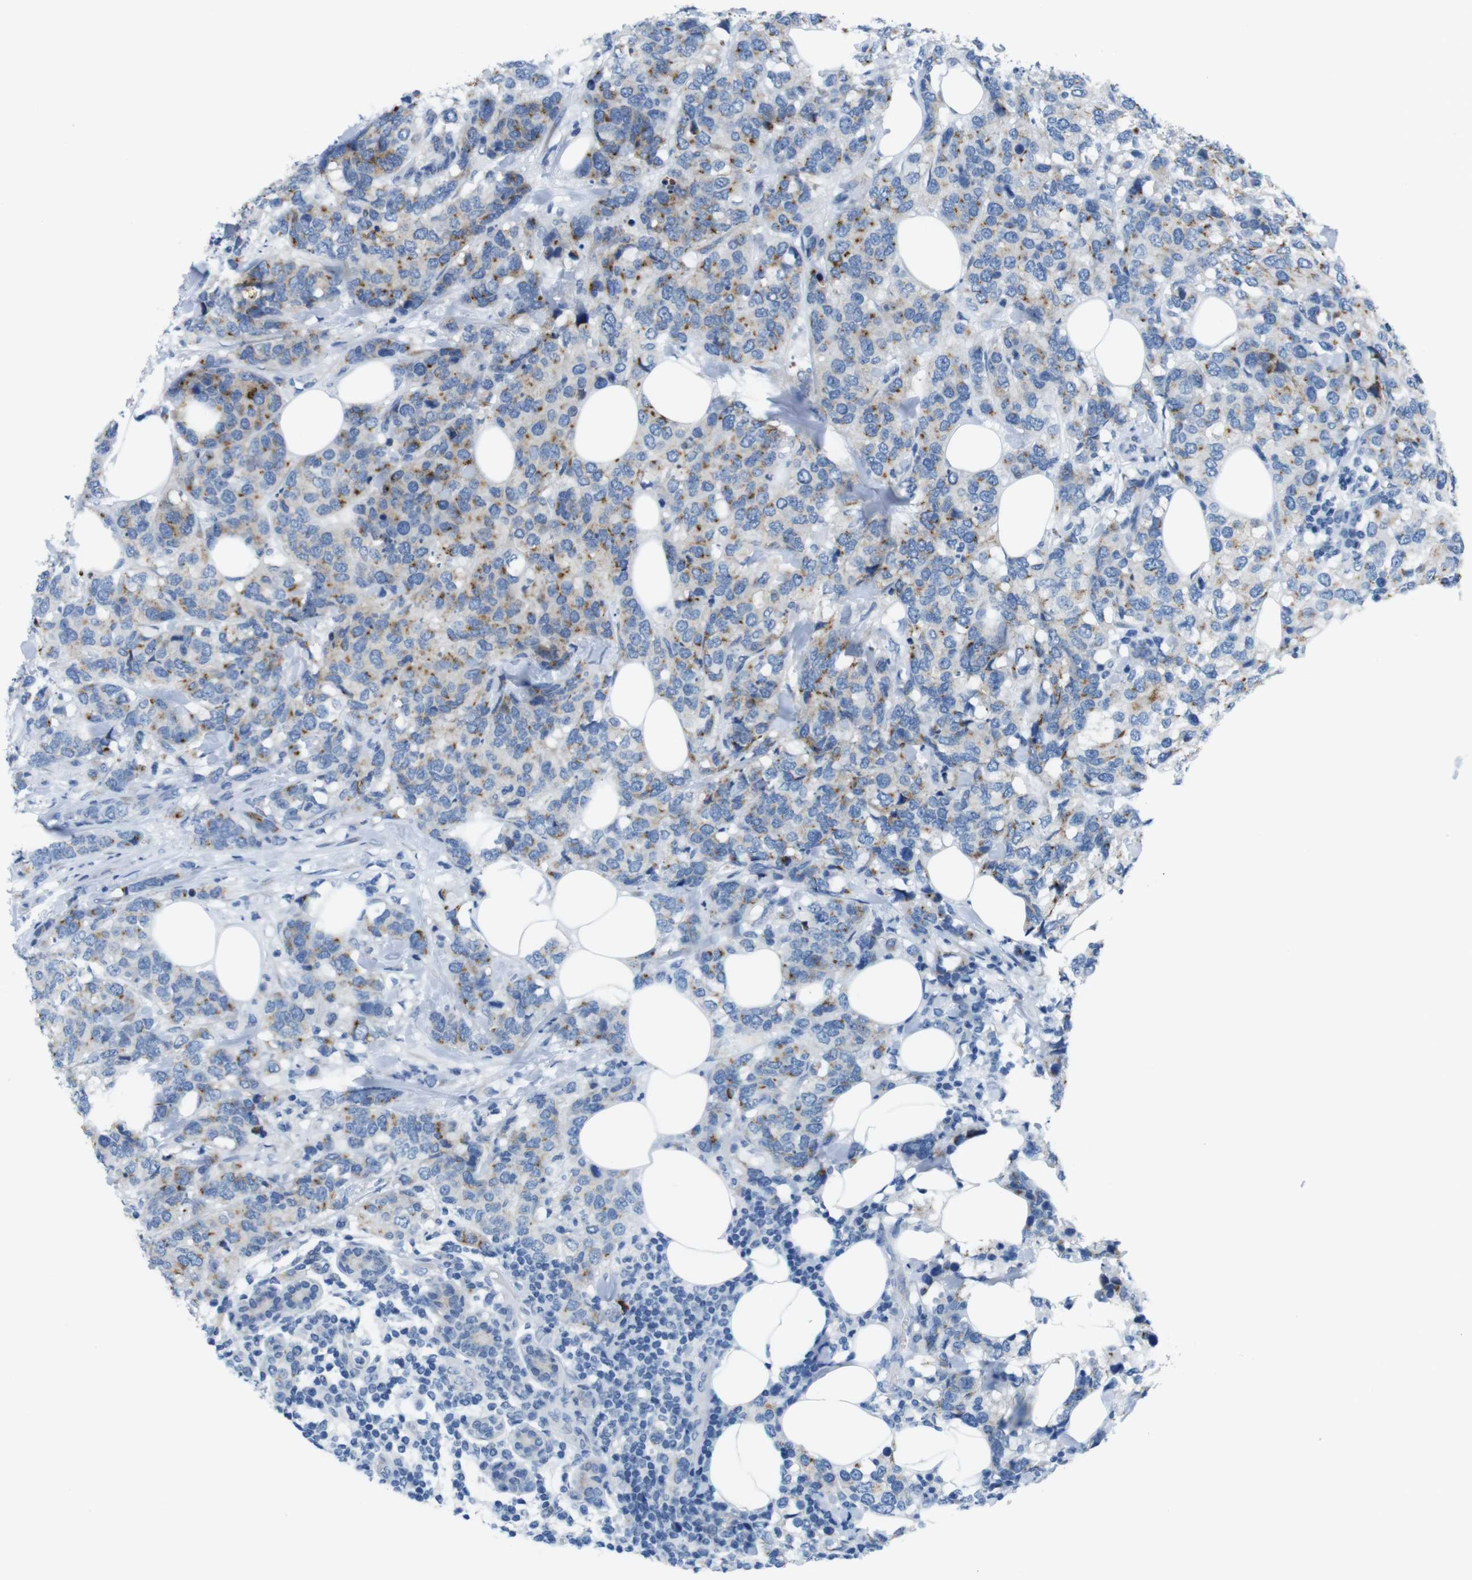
{"staining": {"intensity": "moderate", "quantity": ">75%", "location": "cytoplasmic/membranous"}, "tissue": "breast cancer", "cell_type": "Tumor cells", "image_type": "cancer", "snomed": [{"axis": "morphology", "description": "Lobular carcinoma"}, {"axis": "topography", "description": "Breast"}], "caption": "Breast cancer stained with a brown dye displays moderate cytoplasmic/membranous positive expression in about >75% of tumor cells.", "gene": "GOLGA2", "patient": {"sex": "female", "age": 59}}